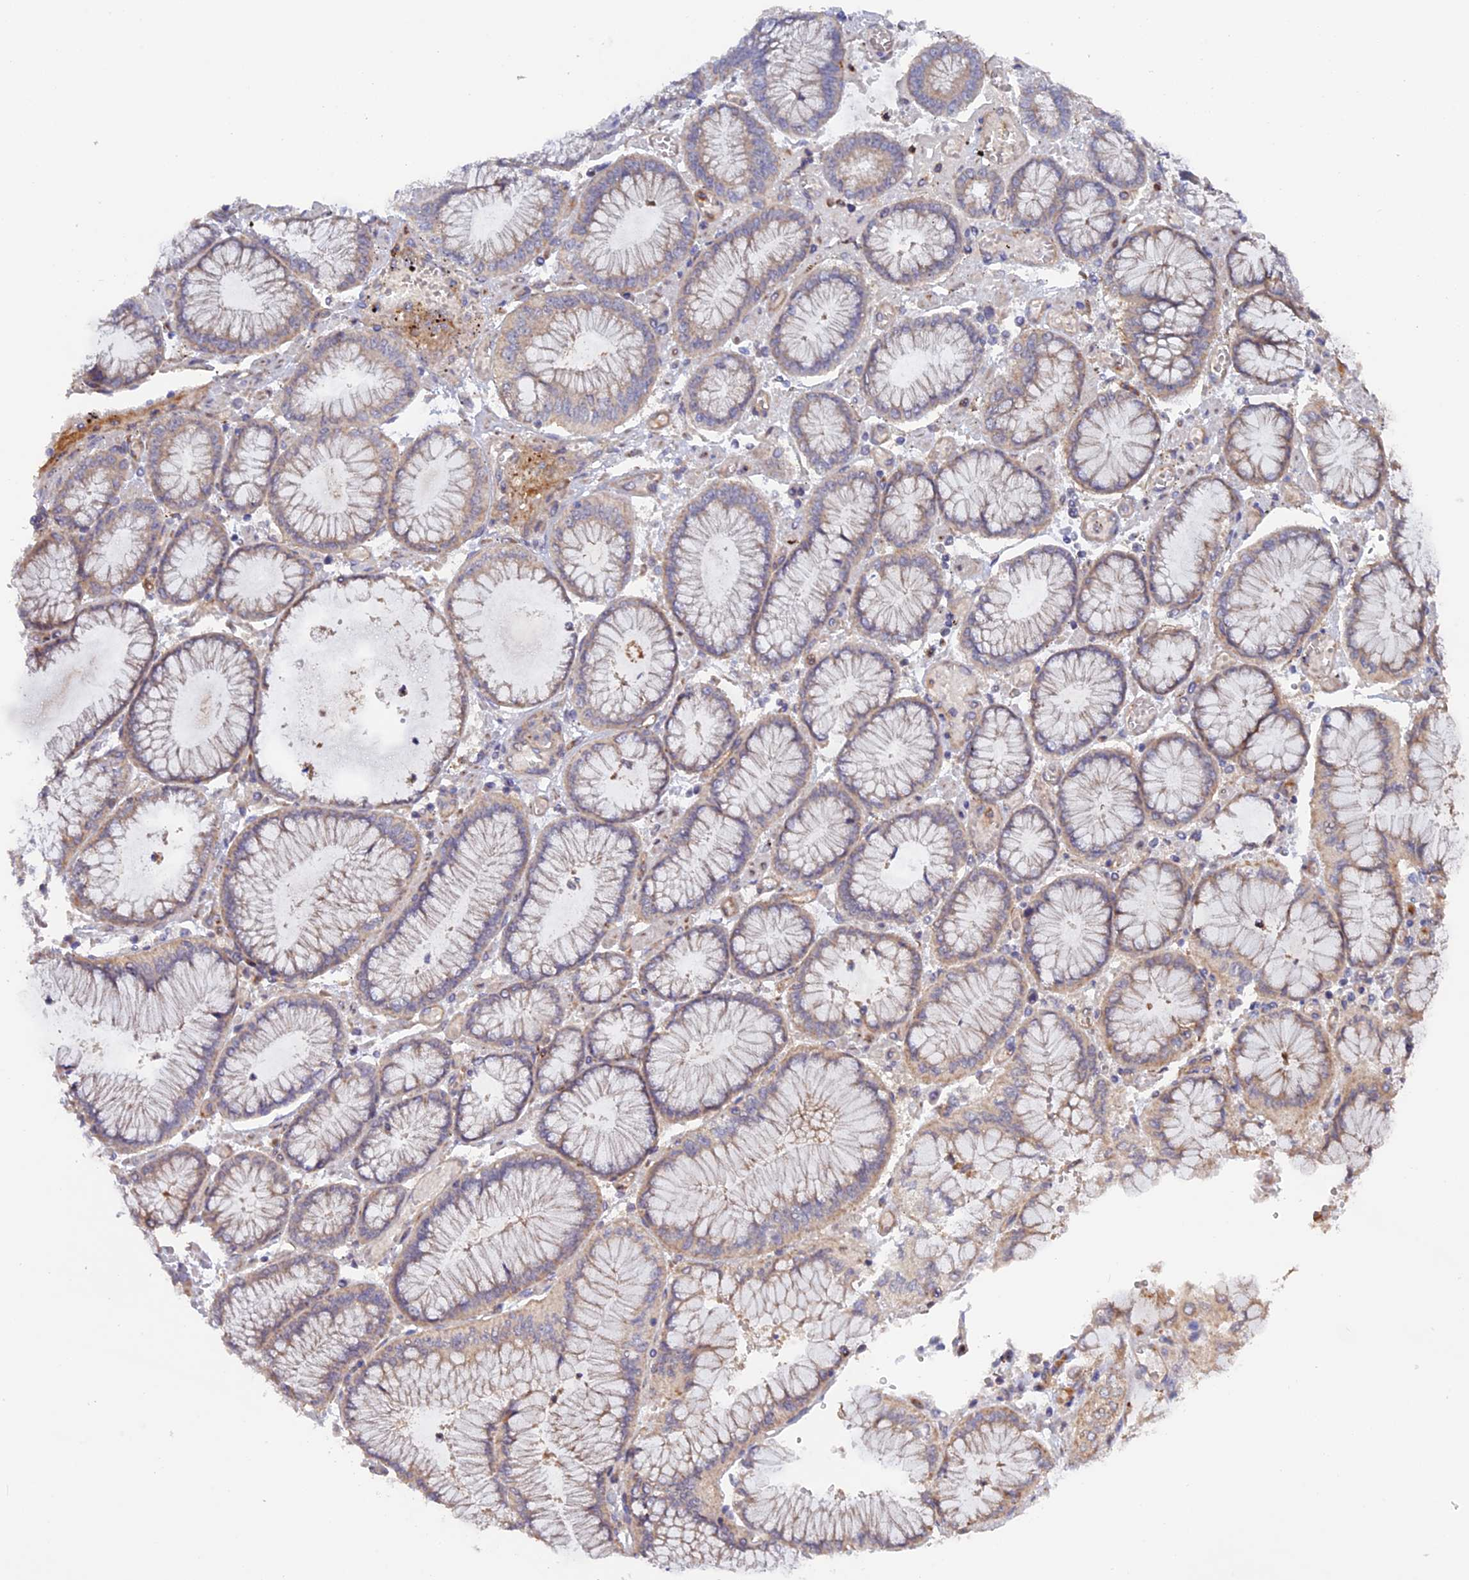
{"staining": {"intensity": "negative", "quantity": "none", "location": "none"}, "tissue": "stomach cancer", "cell_type": "Tumor cells", "image_type": "cancer", "snomed": [{"axis": "morphology", "description": "Adenocarcinoma, NOS"}, {"axis": "topography", "description": "Stomach"}], "caption": "This micrograph is of stomach adenocarcinoma stained with immunohistochemistry to label a protein in brown with the nuclei are counter-stained blue. There is no staining in tumor cells. (DAB (3,3'-diaminobenzidine) immunohistochemistry, high magnification).", "gene": "FERMT1", "patient": {"sex": "male", "age": 76}}